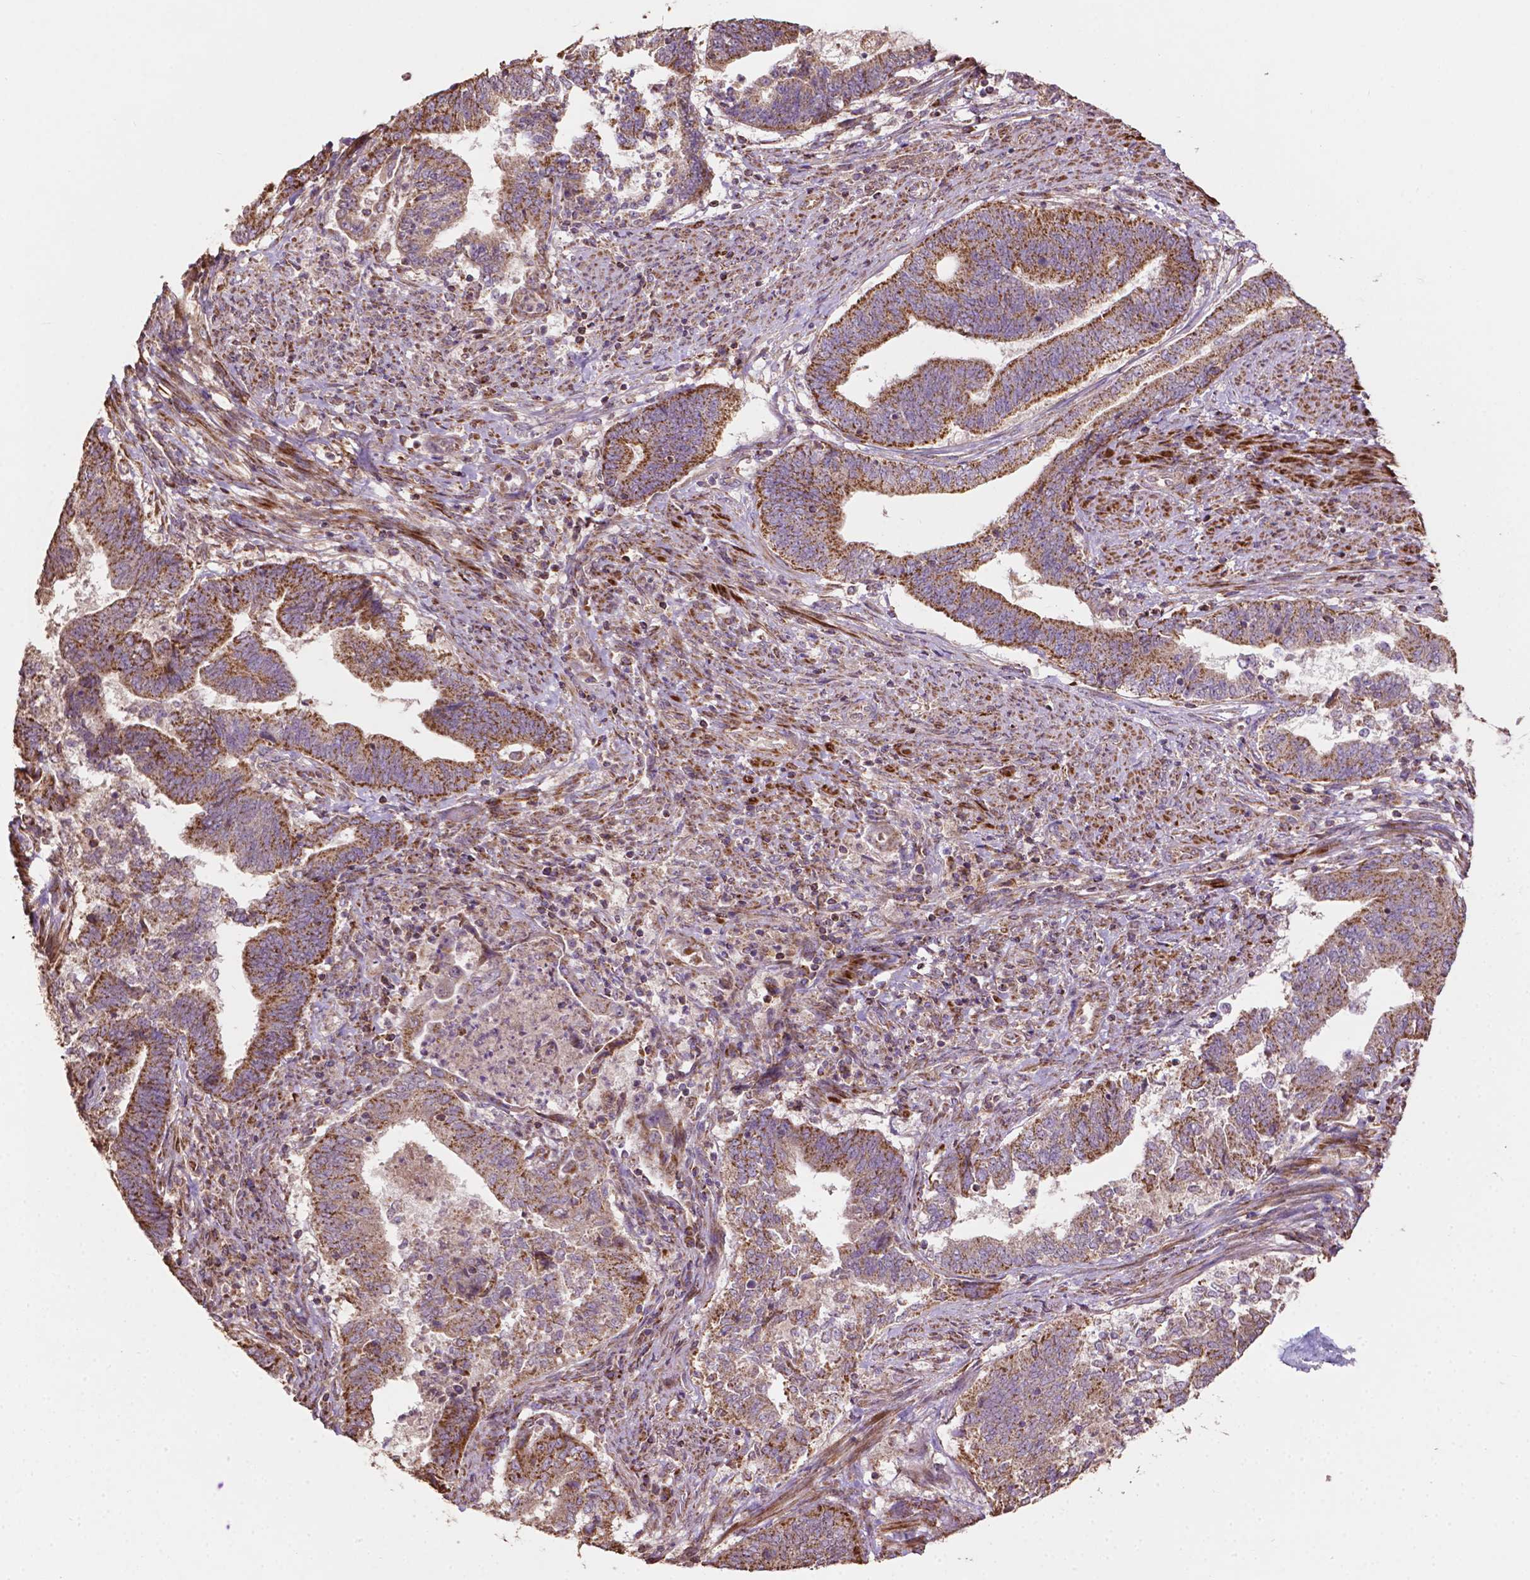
{"staining": {"intensity": "moderate", "quantity": ">75%", "location": "cytoplasmic/membranous"}, "tissue": "endometrial cancer", "cell_type": "Tumor cells", "image_type": "cancer", "snomed": [{"axis": "morphology", "description": "Adenocarcinoma, NOS"}, {"axis": "topography", "description": "Endometrium"}], "caption": "A brown stain shows moderate cytoplasmic/membranous positivity of a protein in human endometrial adenocarcinoma tumor cells.", "gene": "LRR1", "patient": {"sex": "female", "age": 65}}